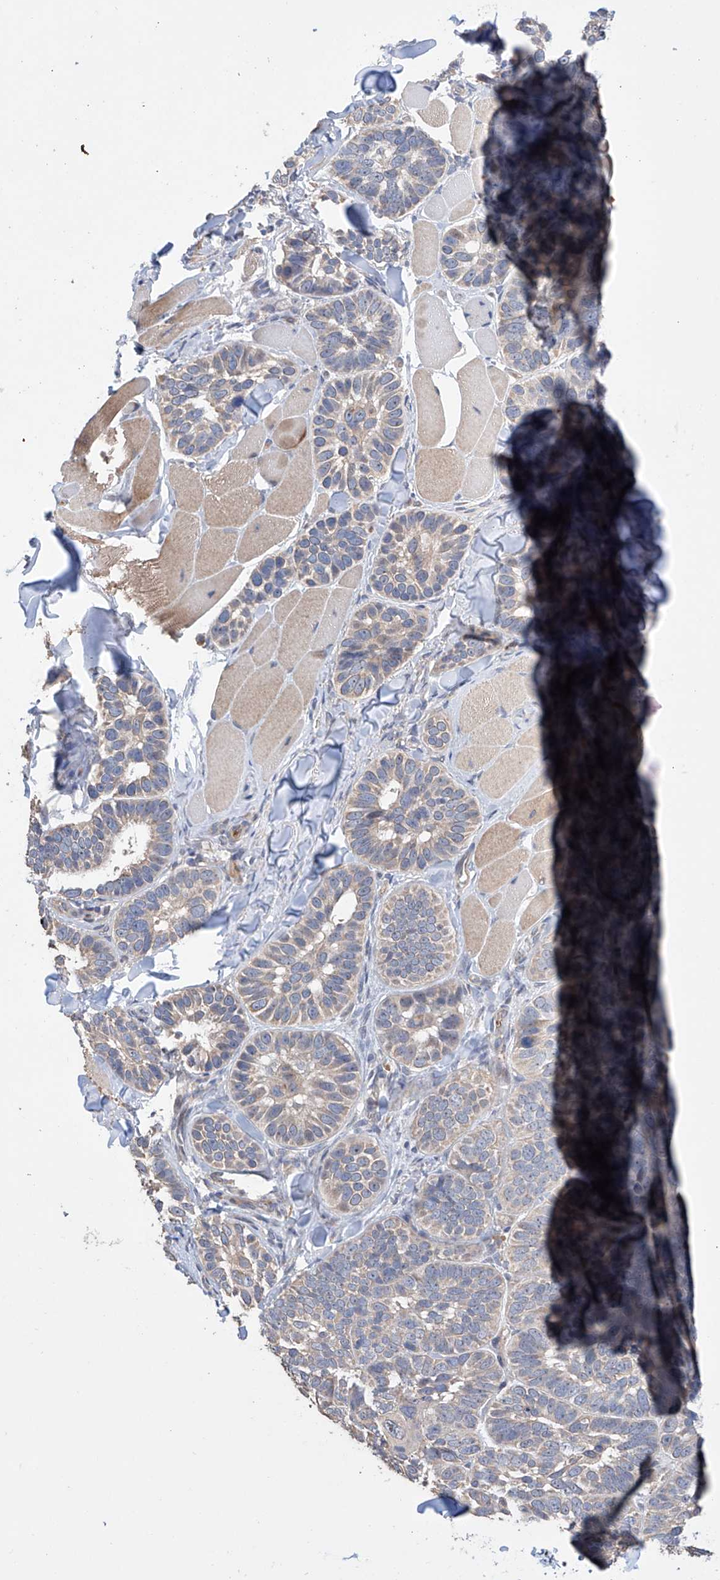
{"staining": {"intensity": "weak", "quantity": "25%-75%", "location": "cytoplasmic/membranous"}, "tissue": "skin cancer", "cell_type": "Tumor cells", "image_type": "cancer", "snomed": [{"axis": "morphology", "description": "Basal cell carcinoma"}, {"axis": "topography", "description": "Skin"}], "caption": "High-power microscopy captured an IHC histopathology image of skin cancer, revealing weak cytoplasmic/membranous positivity in approximately 25%-75% of tumor cells.", "gene": "AFG1L", "patient": {"sex": "male", "age": 62}}